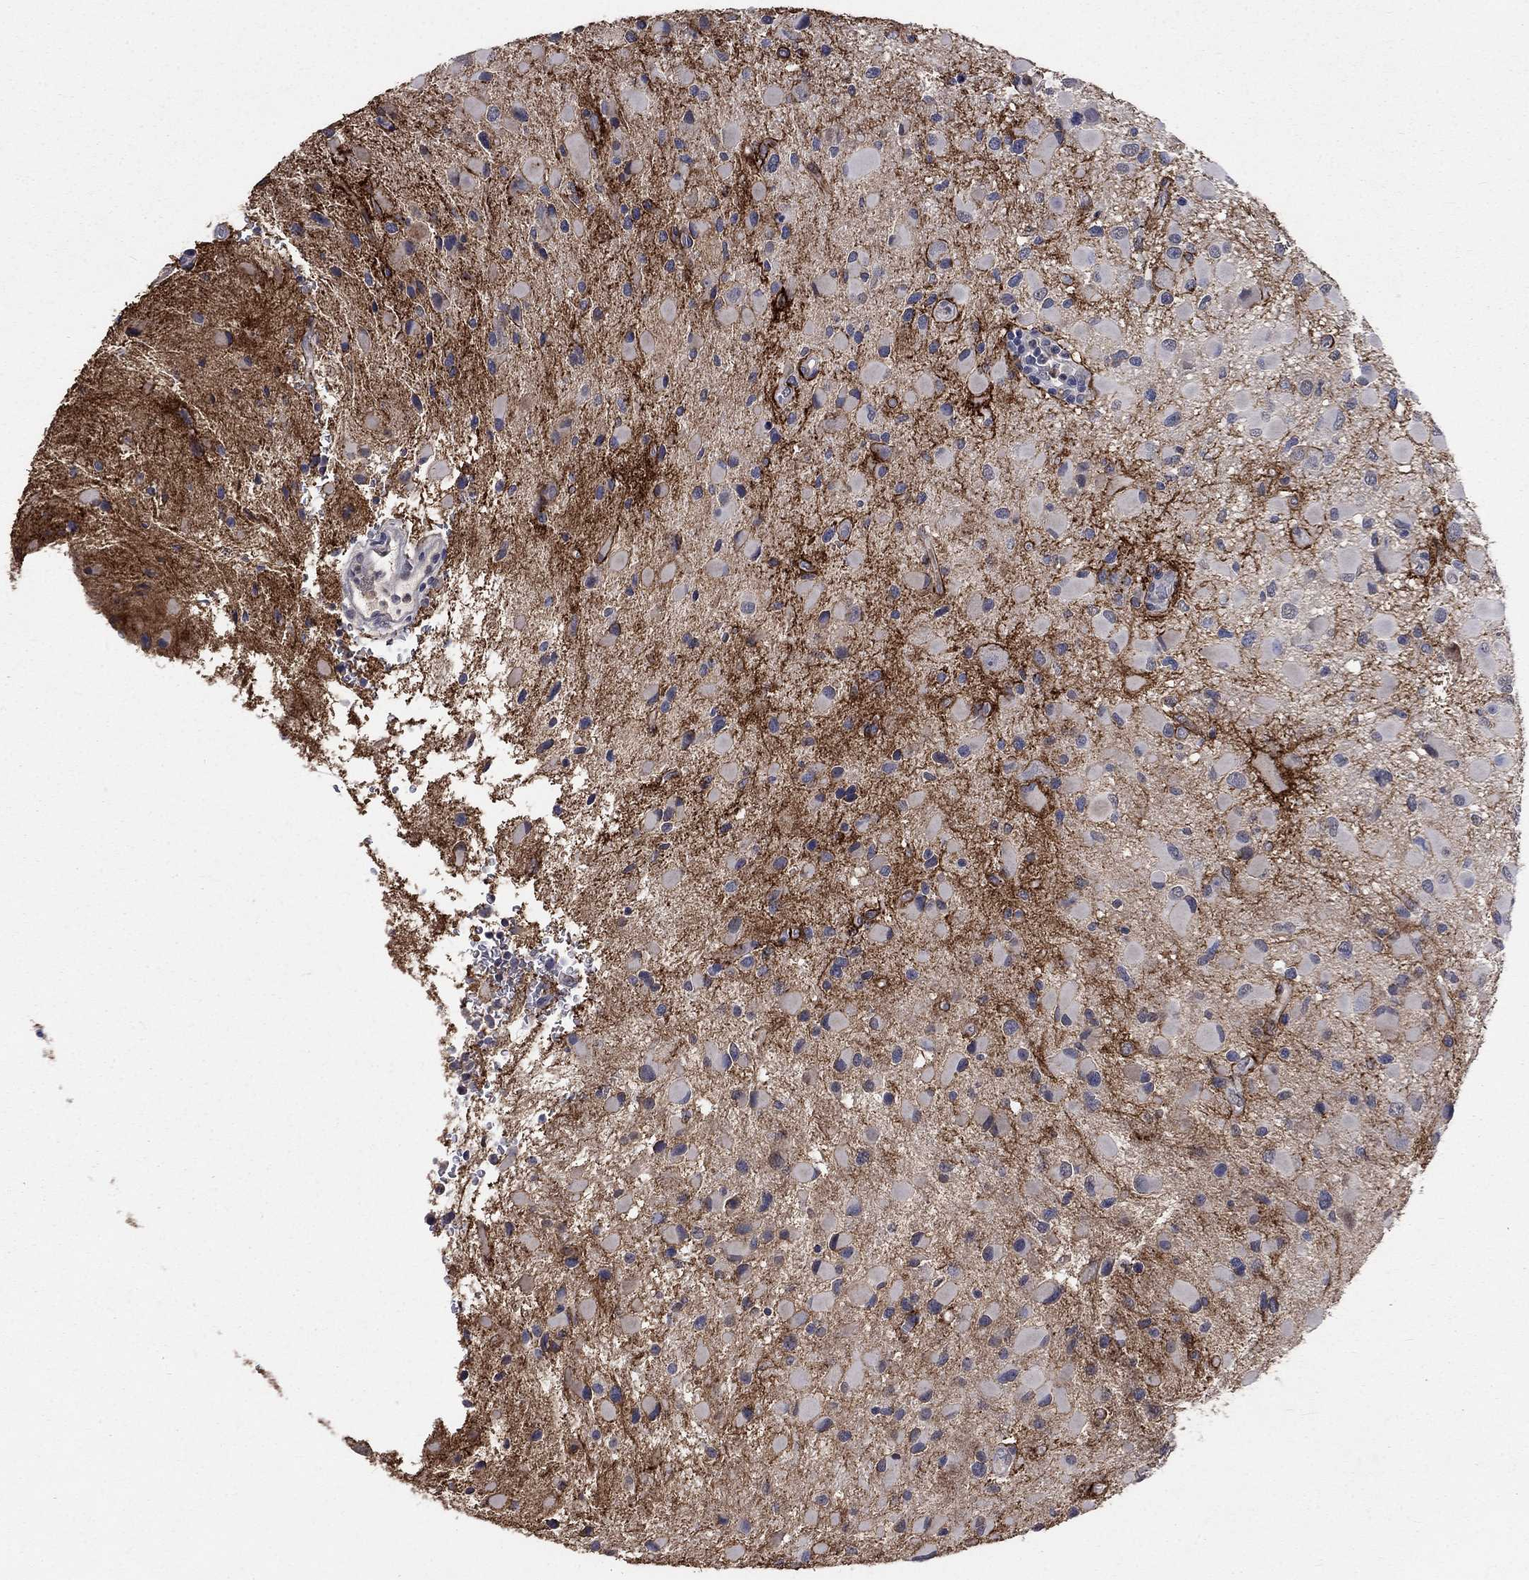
{"staining": {"intensity": "negative", "quantity": "none", "location": "none"}, "tissue": "glioma", "cell_type": "Tumor cells", "image_type": "cancer", "snomed": [{"axis": "morphology", "description": "Glioma, malignant, Low grade"}, {"axis": "topography", "description": "Brain"}], "caption": "High magnification brightfield microscopy of glioma stained with DAB (3,3'-diaminobenzidine) (brown) and counterstained with hematoxylin (blue): tumor cells show no significant positivity.", "gene": "CHST5", "patient": {"sex": "female", "age": 32}}